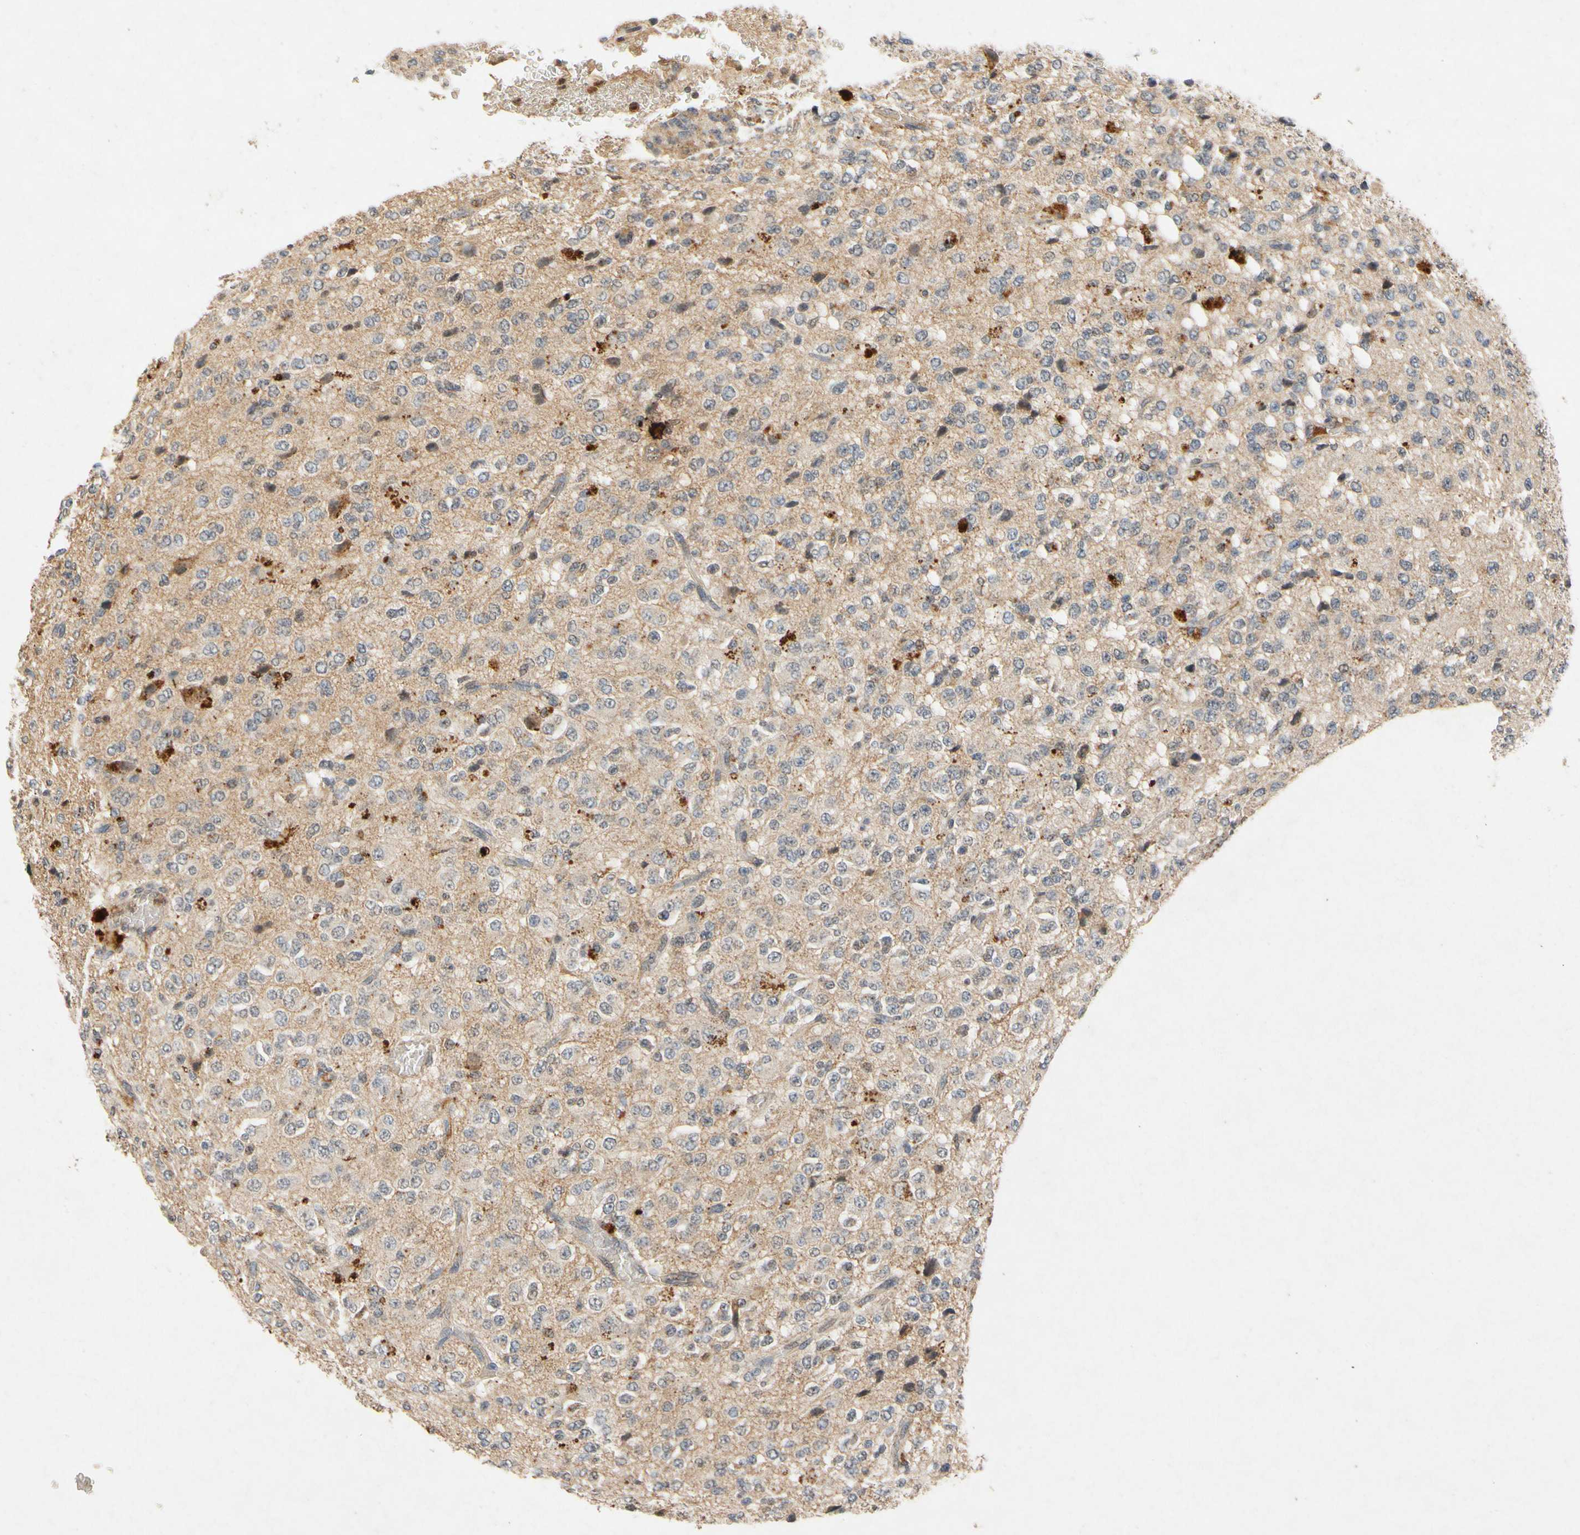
{"staining": {"intensity": "moderate", "quantity": "<25%", "location": "cytoplasmic/membranous"}, "tissue": "glioma", "cell_type": "Tumor cells", "image_type": "cancer", "snomed": [{"axis": "morphology", "description": "Glioma, malignant, High grade"}, {"axis": "topography", "description": "pancreas cauda"}], "caption": "Immunohistochemistry (DAB (3,3'-diaminobenzidine)) staining of human malignant high-grade glioma displays moderate cytoplasmic/membranous protein positivity in about <25% of tumor cells.", "gene": "CP", "patient": {"sex": "male", "age": 60}}